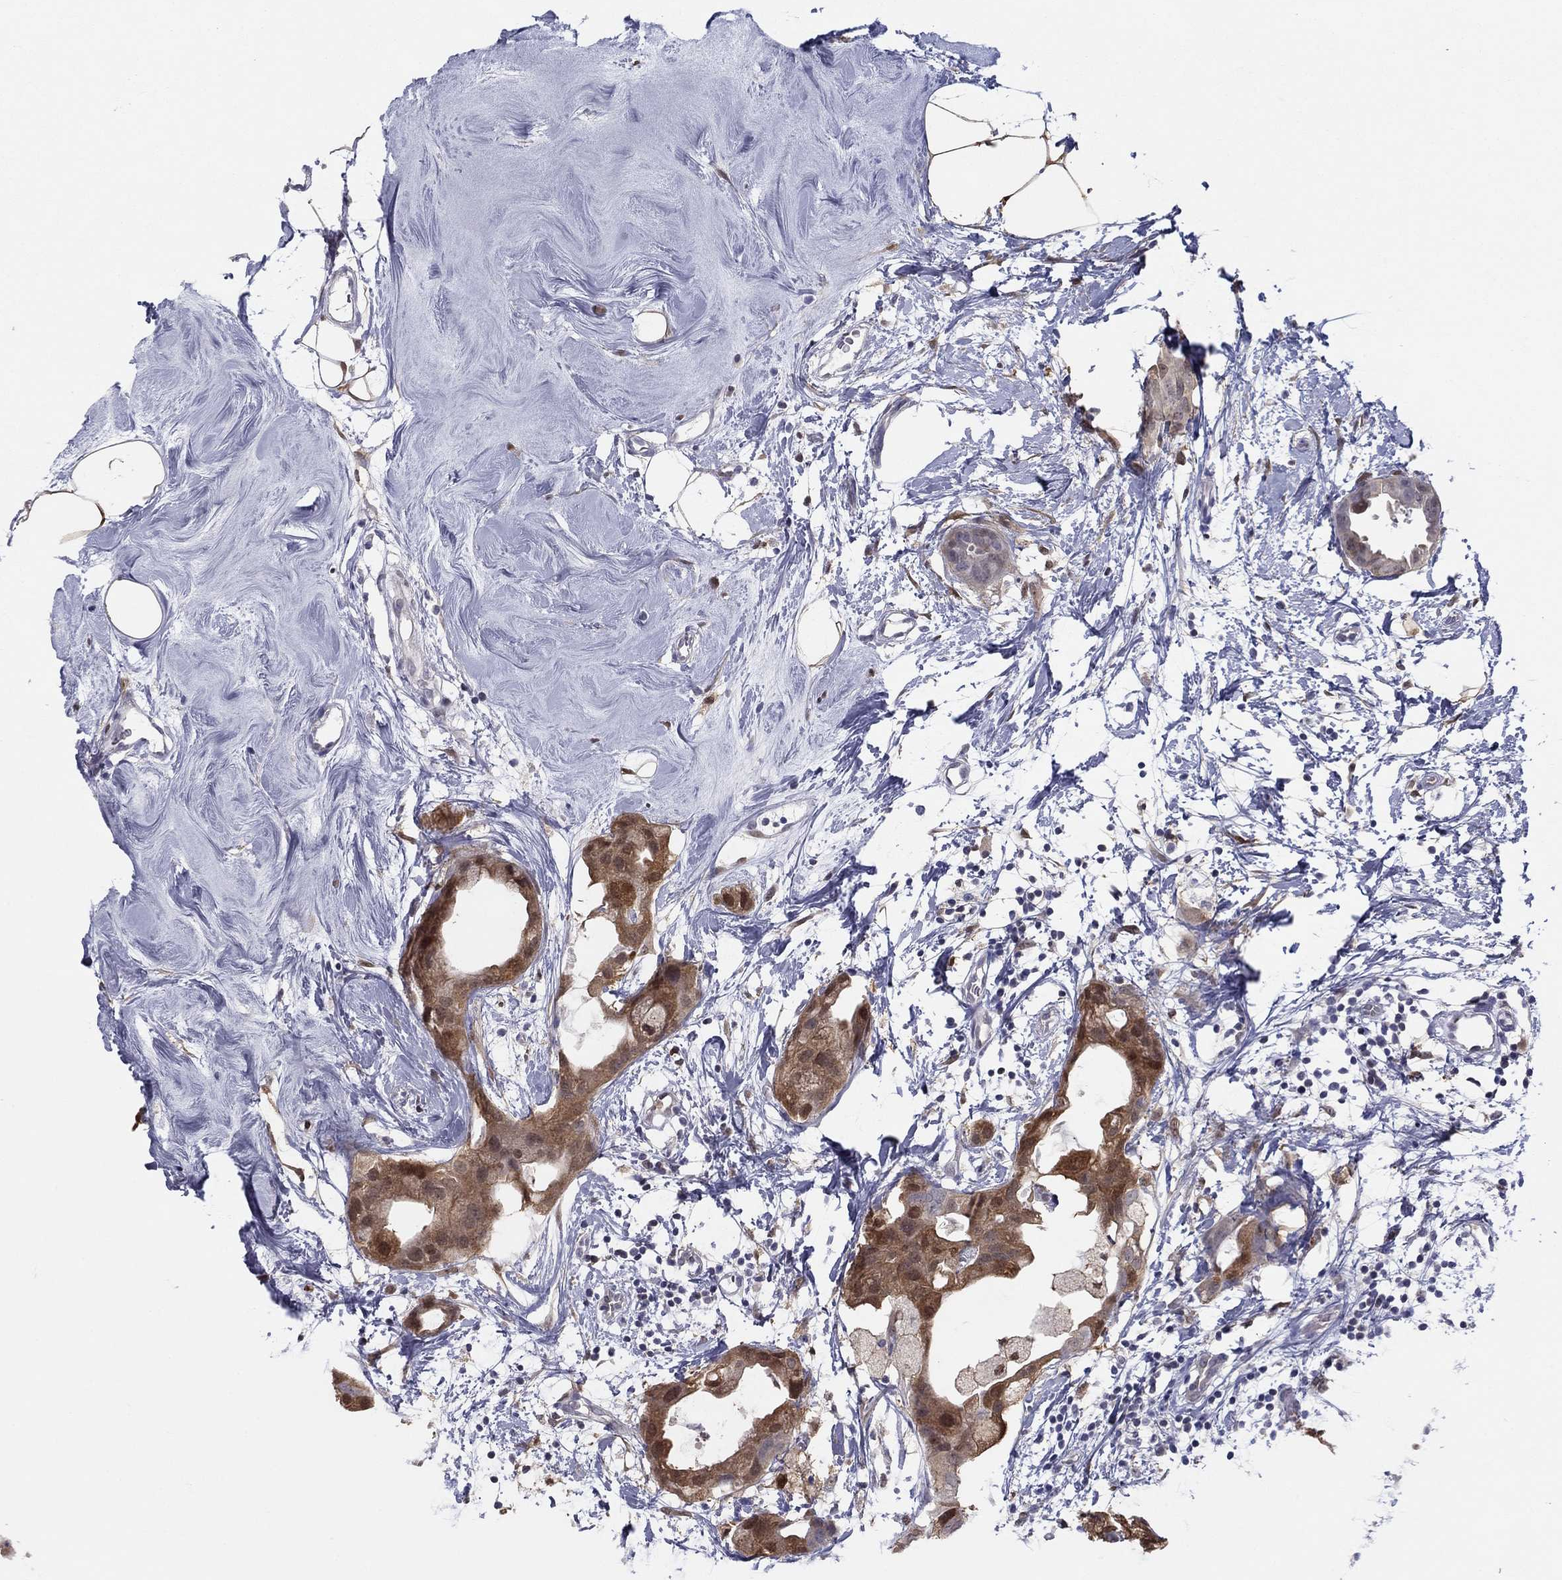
{"staining": {"intensity": "strong", "quantity": "25%-75%", "location": "cytoplasmic/membranous"}, "tissue": "breast cancer", "cell_type": "Tumor cells", "image_type": "cancer", "snomed": [{"axis": "morphology", "description": "Normal tissue, NOS"}, {"axis": "morphology", "description": "Duct carcinoma"}, {"axis": "topography", "description": "Breast"}], "caption": "Infiltrating ductal carcinoma (breast) stained for a protein (brown) displays strong cytoplasmic/membranous positive staining in approximately 25%-75% of tumor cells.", "gene": "PDXK", "patient": {"sex": "female", "age": 40}}